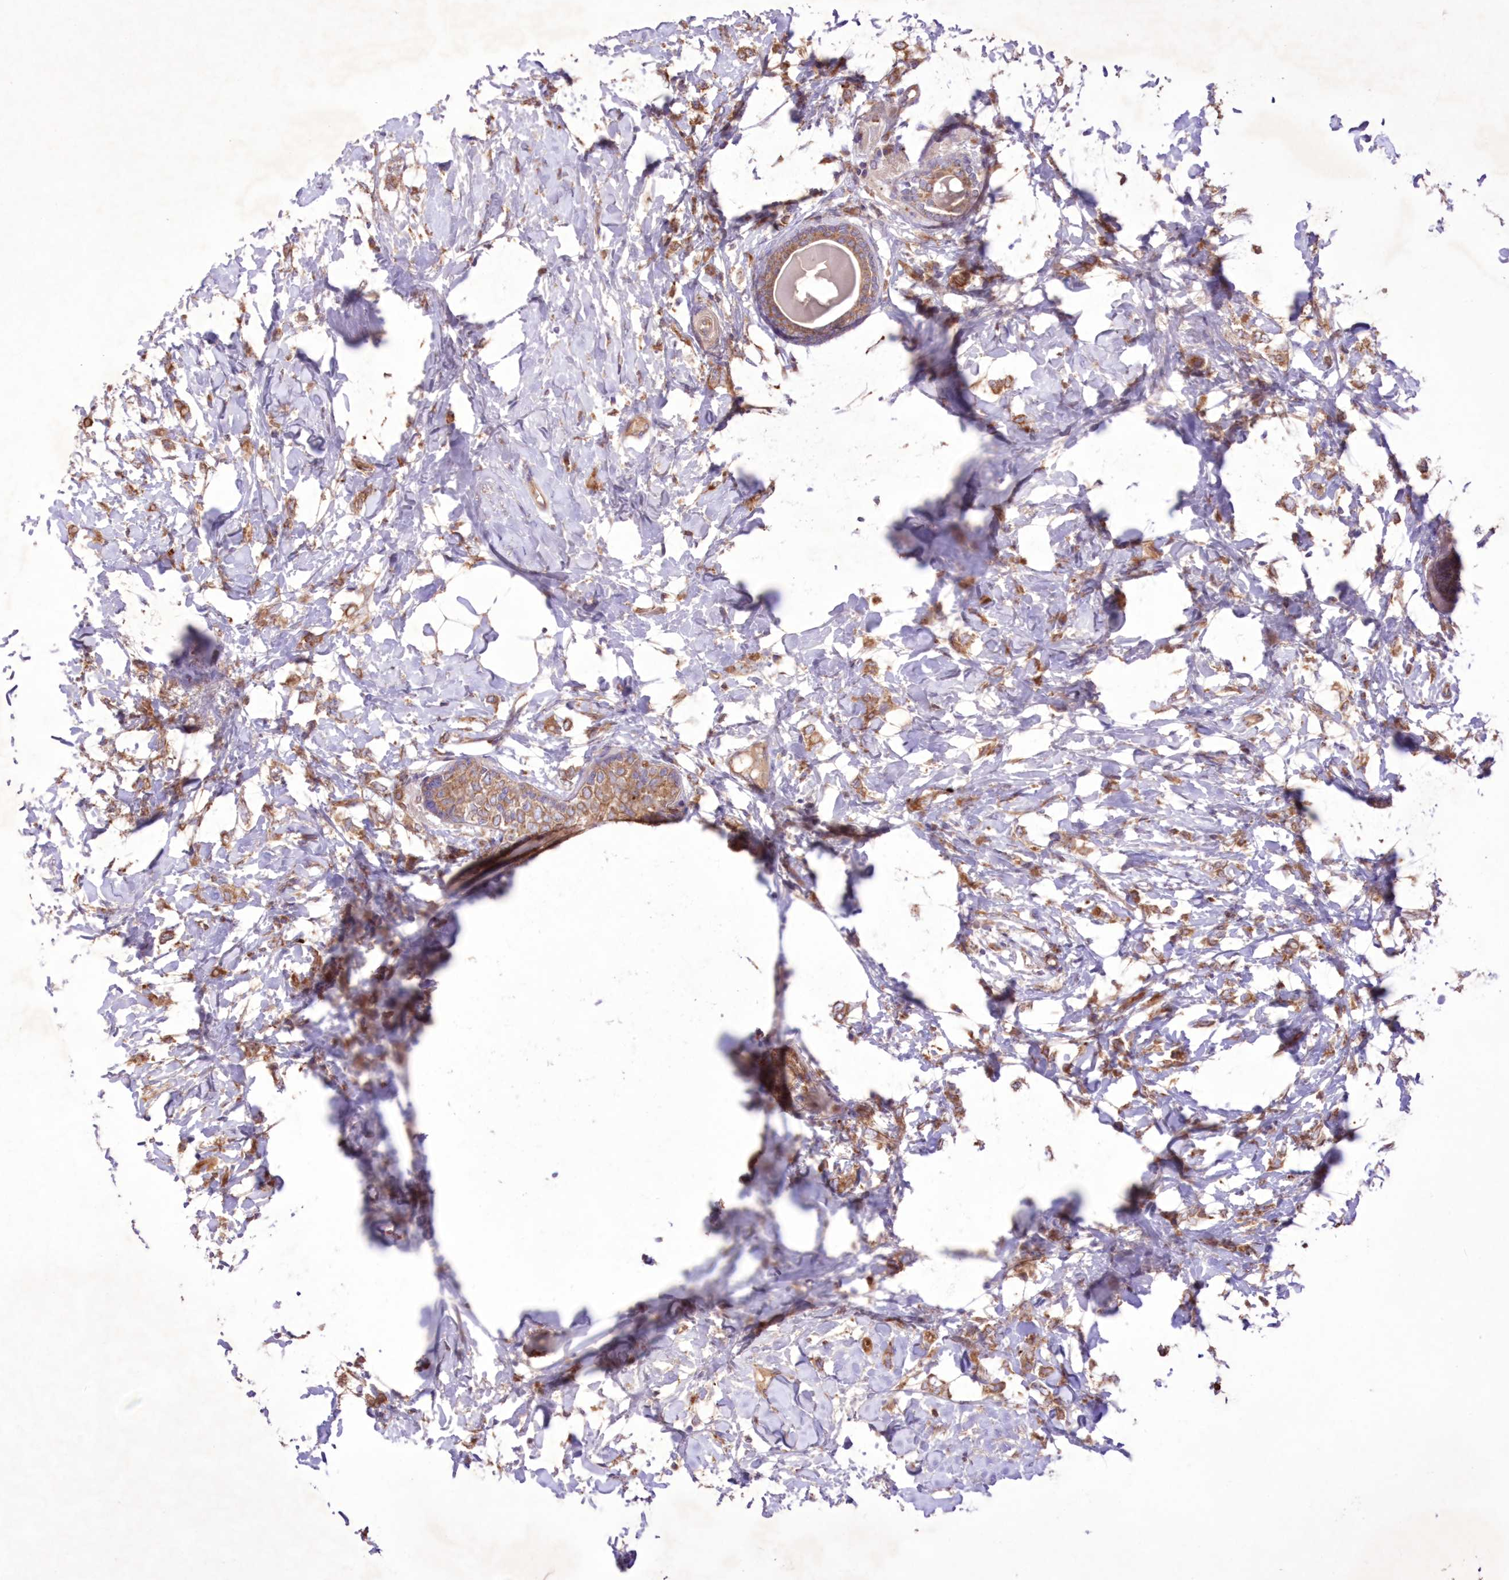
{"staining": {"intensity": "moderate", "quantity": ">75%", "location": "cytoplasmic/membranous"}, "tissue": "breast cancer", "cell_type": "Tumor cells", "image_type": "cancer", "snomed": [{"axis": "morphology", "description": "Normal tissue, NOS"}, {"axis": "morphology", "description": "Lobular carcinoma"}, {"axis": "topography", "description": "Breast"}], "caption": "Protein staining by immunohistochemistry displays moderate cytoplasmic/membranous expression in about >75% of tumor cells in breast cancer. The staining was performed using DAB, with brown indicating positive protein expression. Nuclei are stained blue with hematoxylin.", "gene": "FCHO2", "patient": {"sex": "female", "age": 47}}